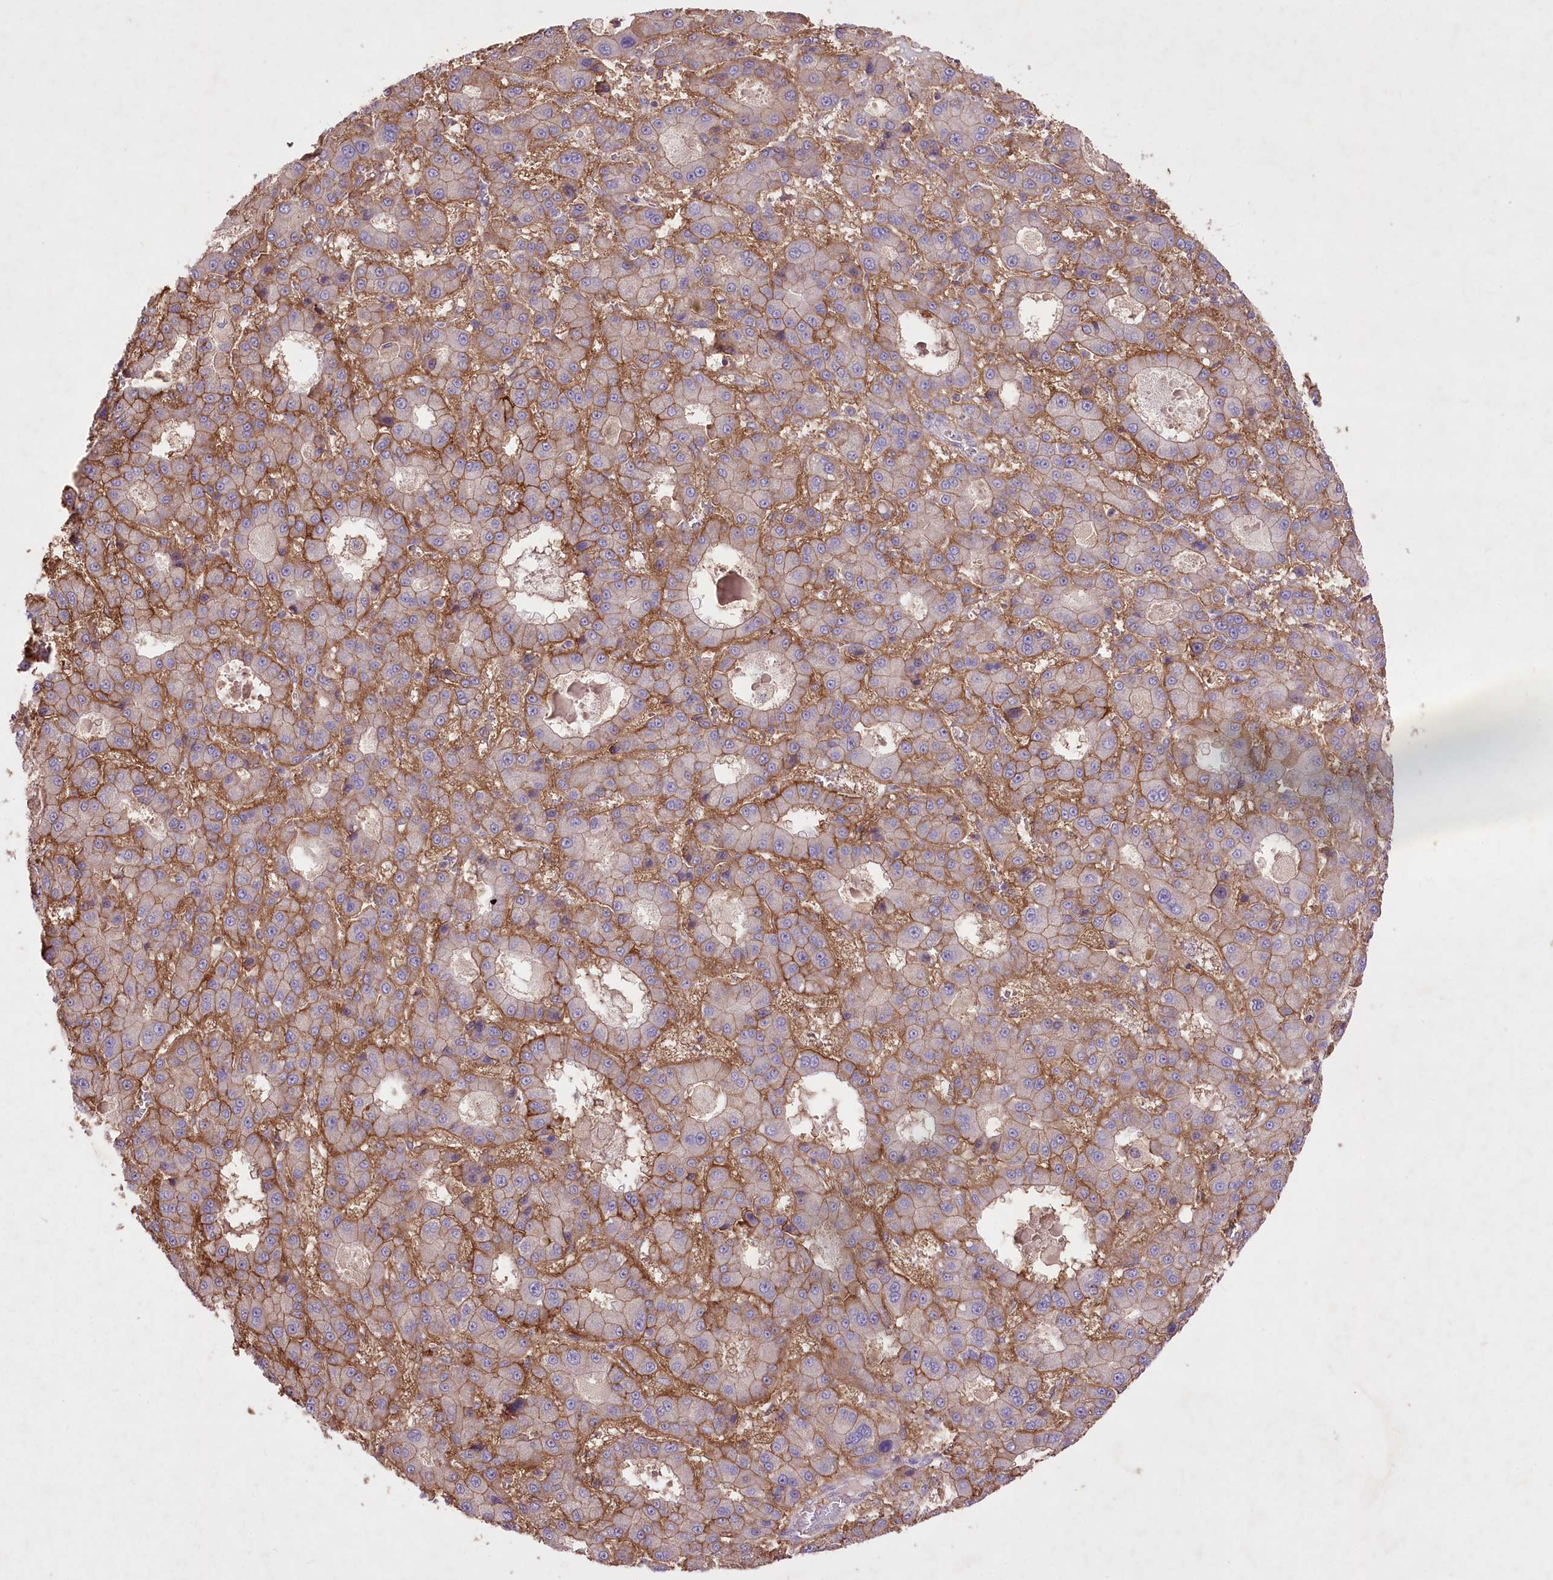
{"staining": {"intensity": "moderate", "quantity": ">75%", "location": "cytoplasmic/membranous"}, "tissue": "liver cancer", "cell_type": "Tumor cells", "image_type": "cancer", "snomed": [{"axis": "morphology", "description": "Carcinoma, Hepatocellular, NOS"}, {"axis": "topography", "description": "Liver"}], "caption": "Immunohistochemical staining of human hepatocellular carcinoma (liver) displays medium levels of moderate cytoplasmic/membranous expression in approximately >75% of tumor cells.", "gene": "ENPP1", "patient": {"sex": "male", "age": 70}}